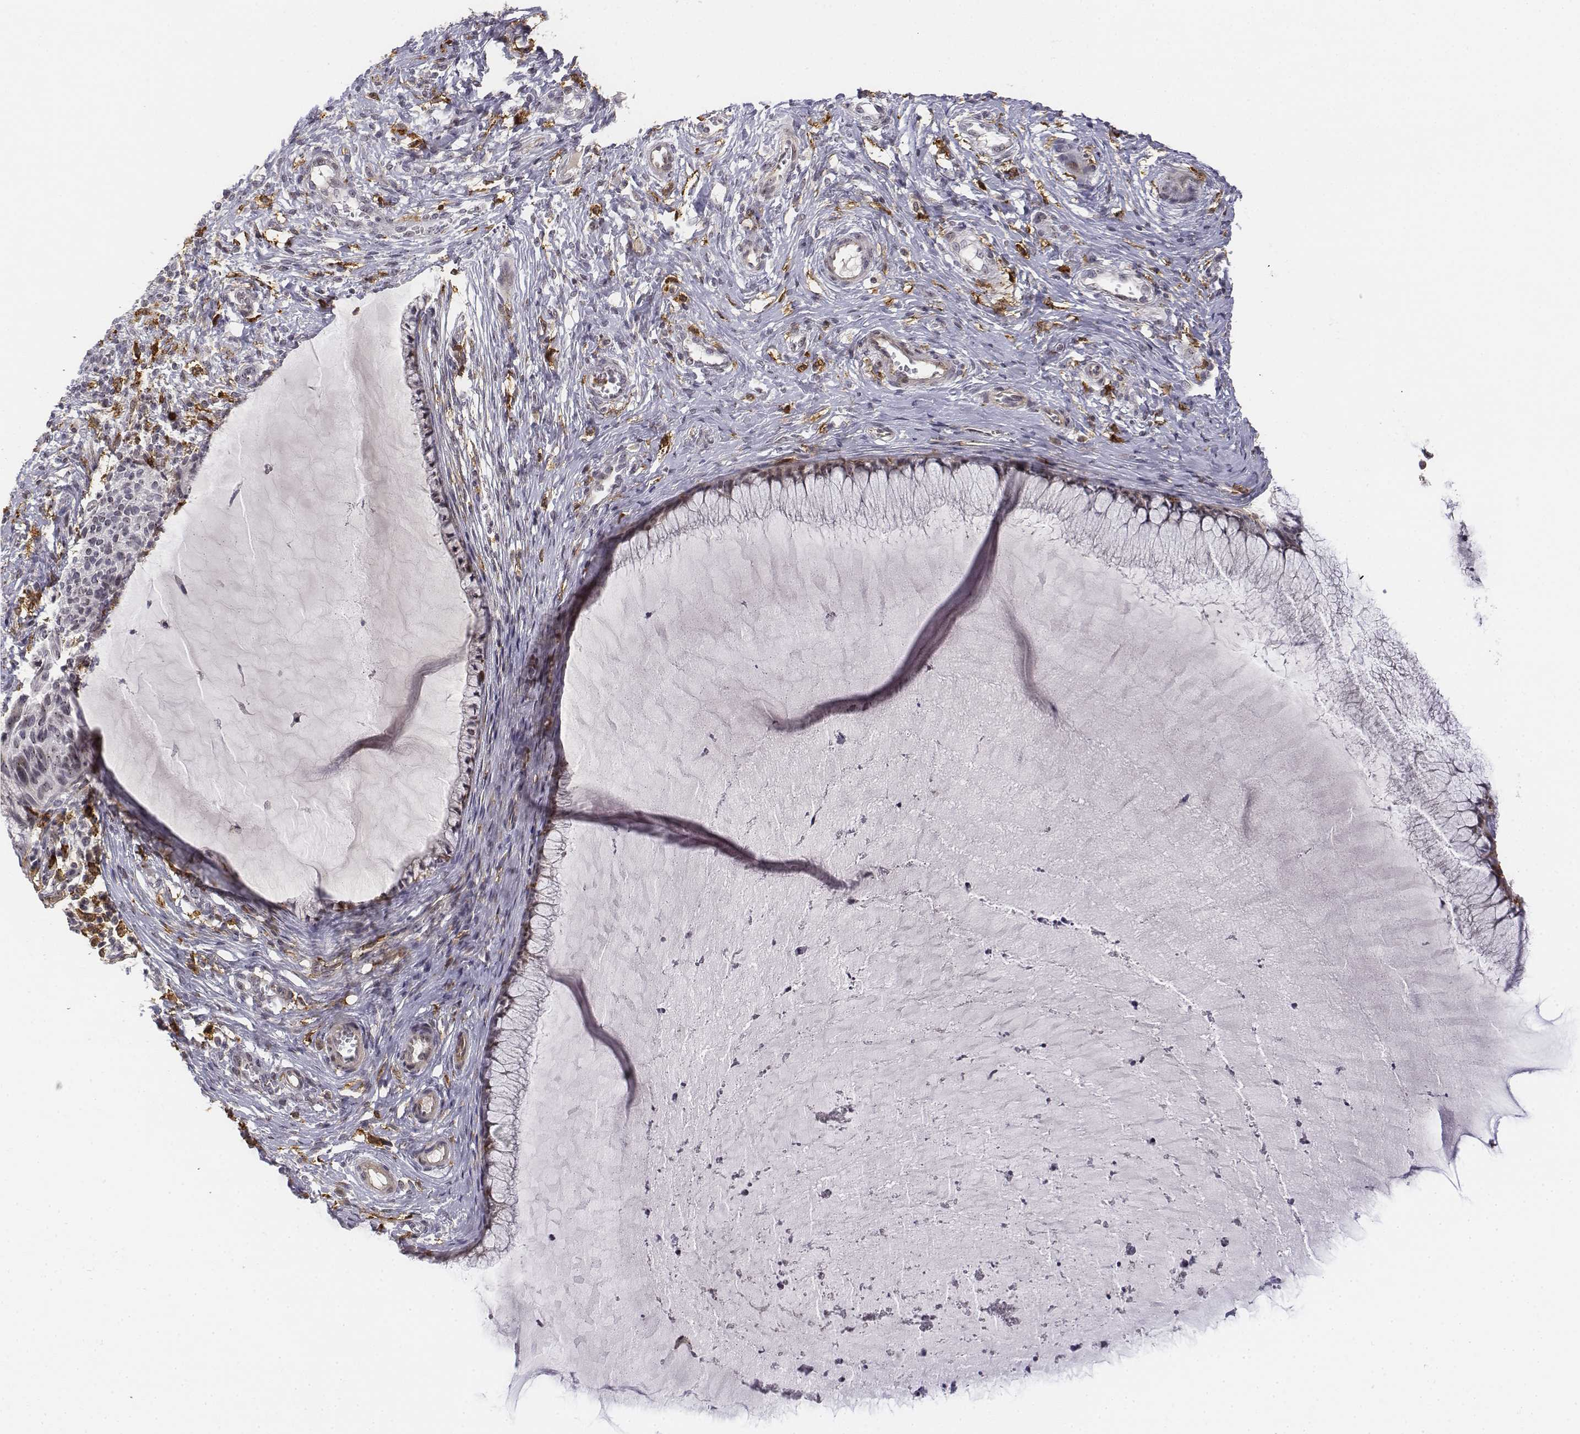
{"staining": {"intensity": "negative", "quantity": "none", "location": "none"}, "tissue": "cervical cancer", "cell_type": "Tumor cells", "image_type": "cancer", "snomed": [{"axis": "morphology", "description": "Squamous cell carcinoma, NOS"}, {"axis": "topography", "description": "Cervix"}], "caption": "A high-resolution photomicrograph shows immunohistochemistry (IHC) staining of cervical cancer, which displays no significant positivity in tumor cells.", "gene": "CD14", "patient": {"sex": "female", "age": 36}}